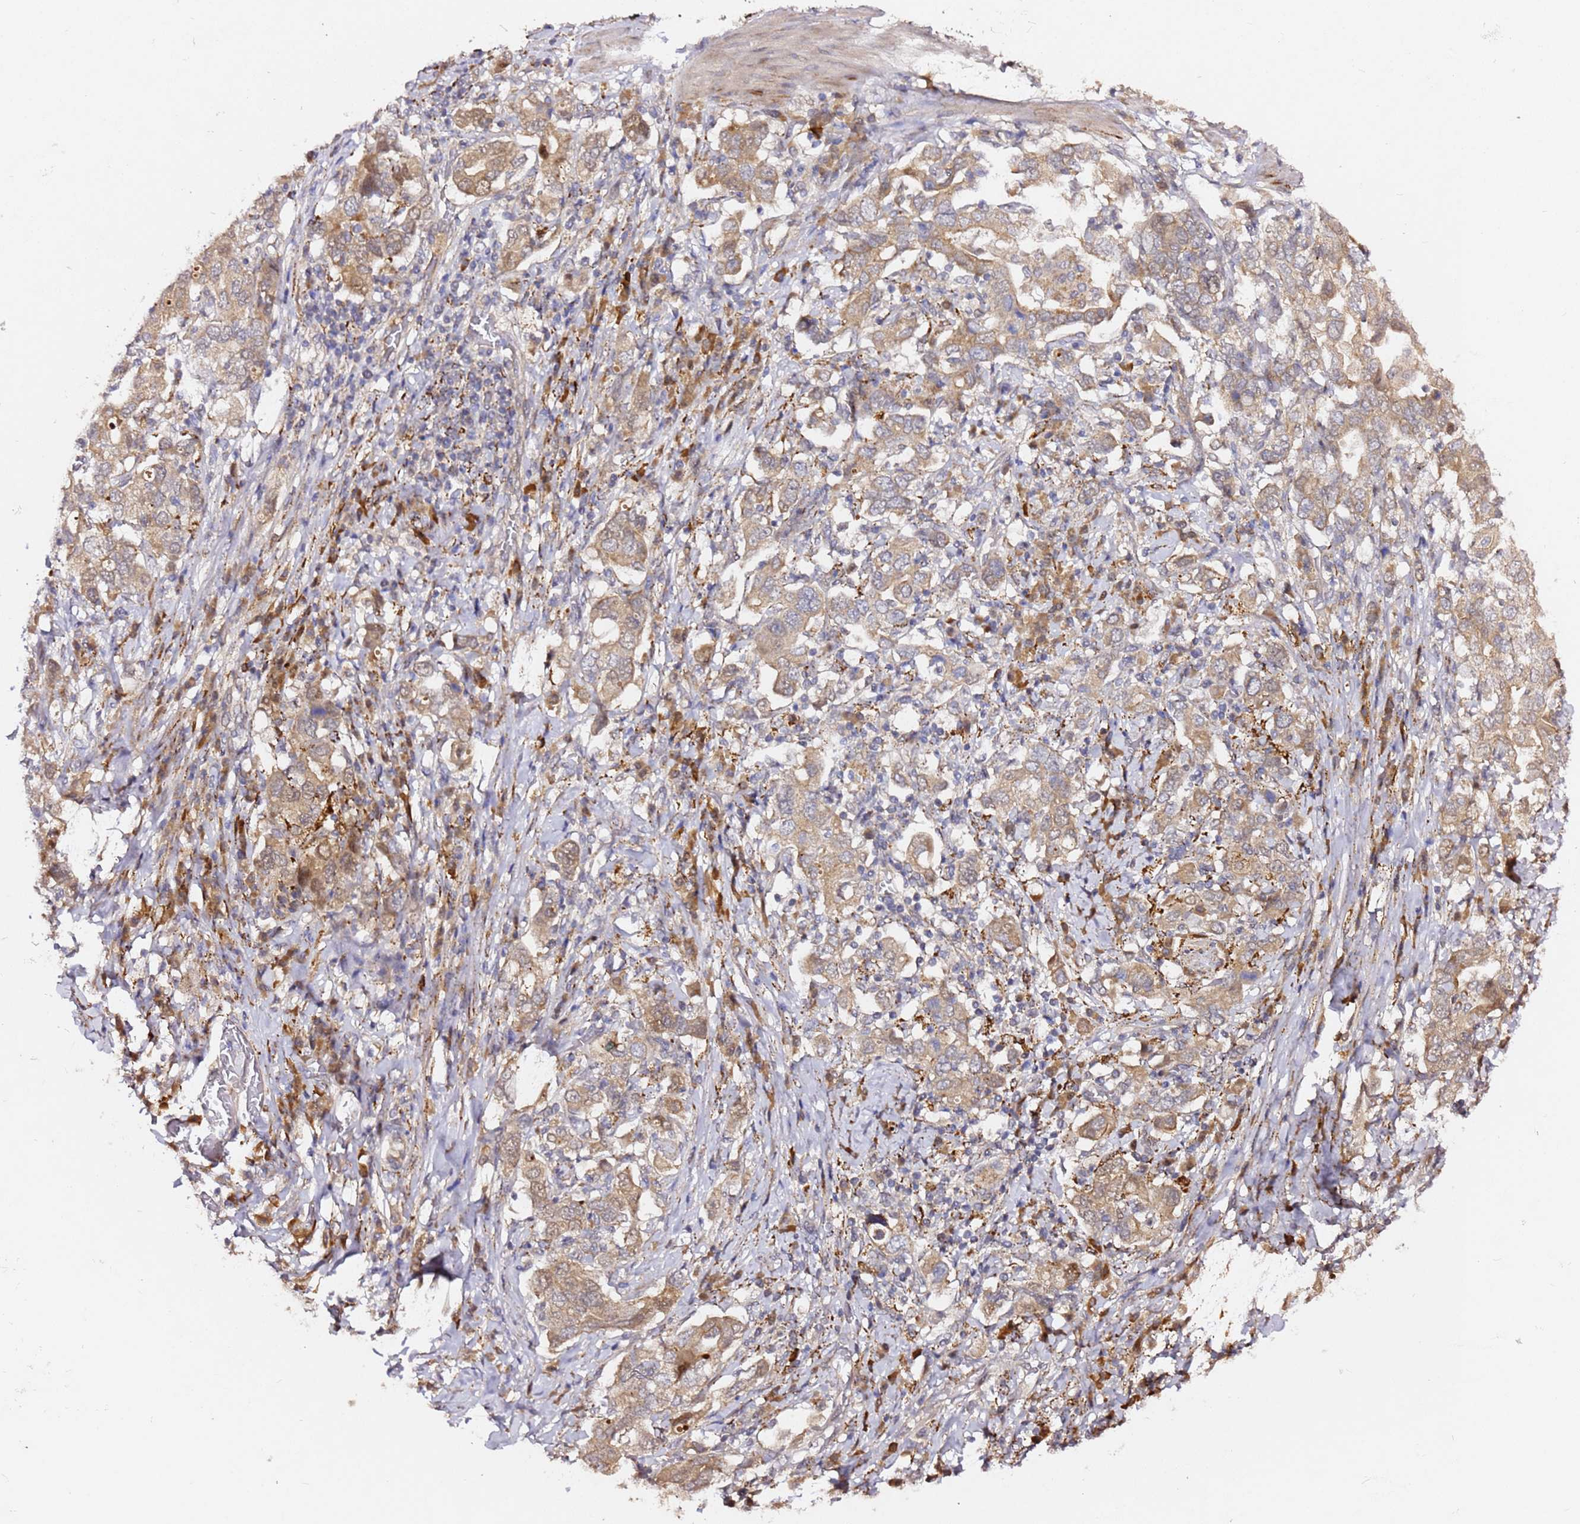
{"staining": {"intensity": "moderate", "quantity": ">75%", "location": "cytoplasmic/membranous"}, "tissue": "stomach cancer", "cell_type": "Tumor cells", "image_type": "cancer", "snomed": [{"axis": "morphology", "description": "Adenocarcinoma, NOS"}, {"axis": "topography", "description": "Stomach, upper"}, {"axis": "topography", "description": "Stomach"}], "caption": "Human stomach adenocarcinoma stained with a protein marker demonstrates moderate staining in tumor cells.", "gene": "ALG11", "patient": {"sex": "male", "age": 62}}